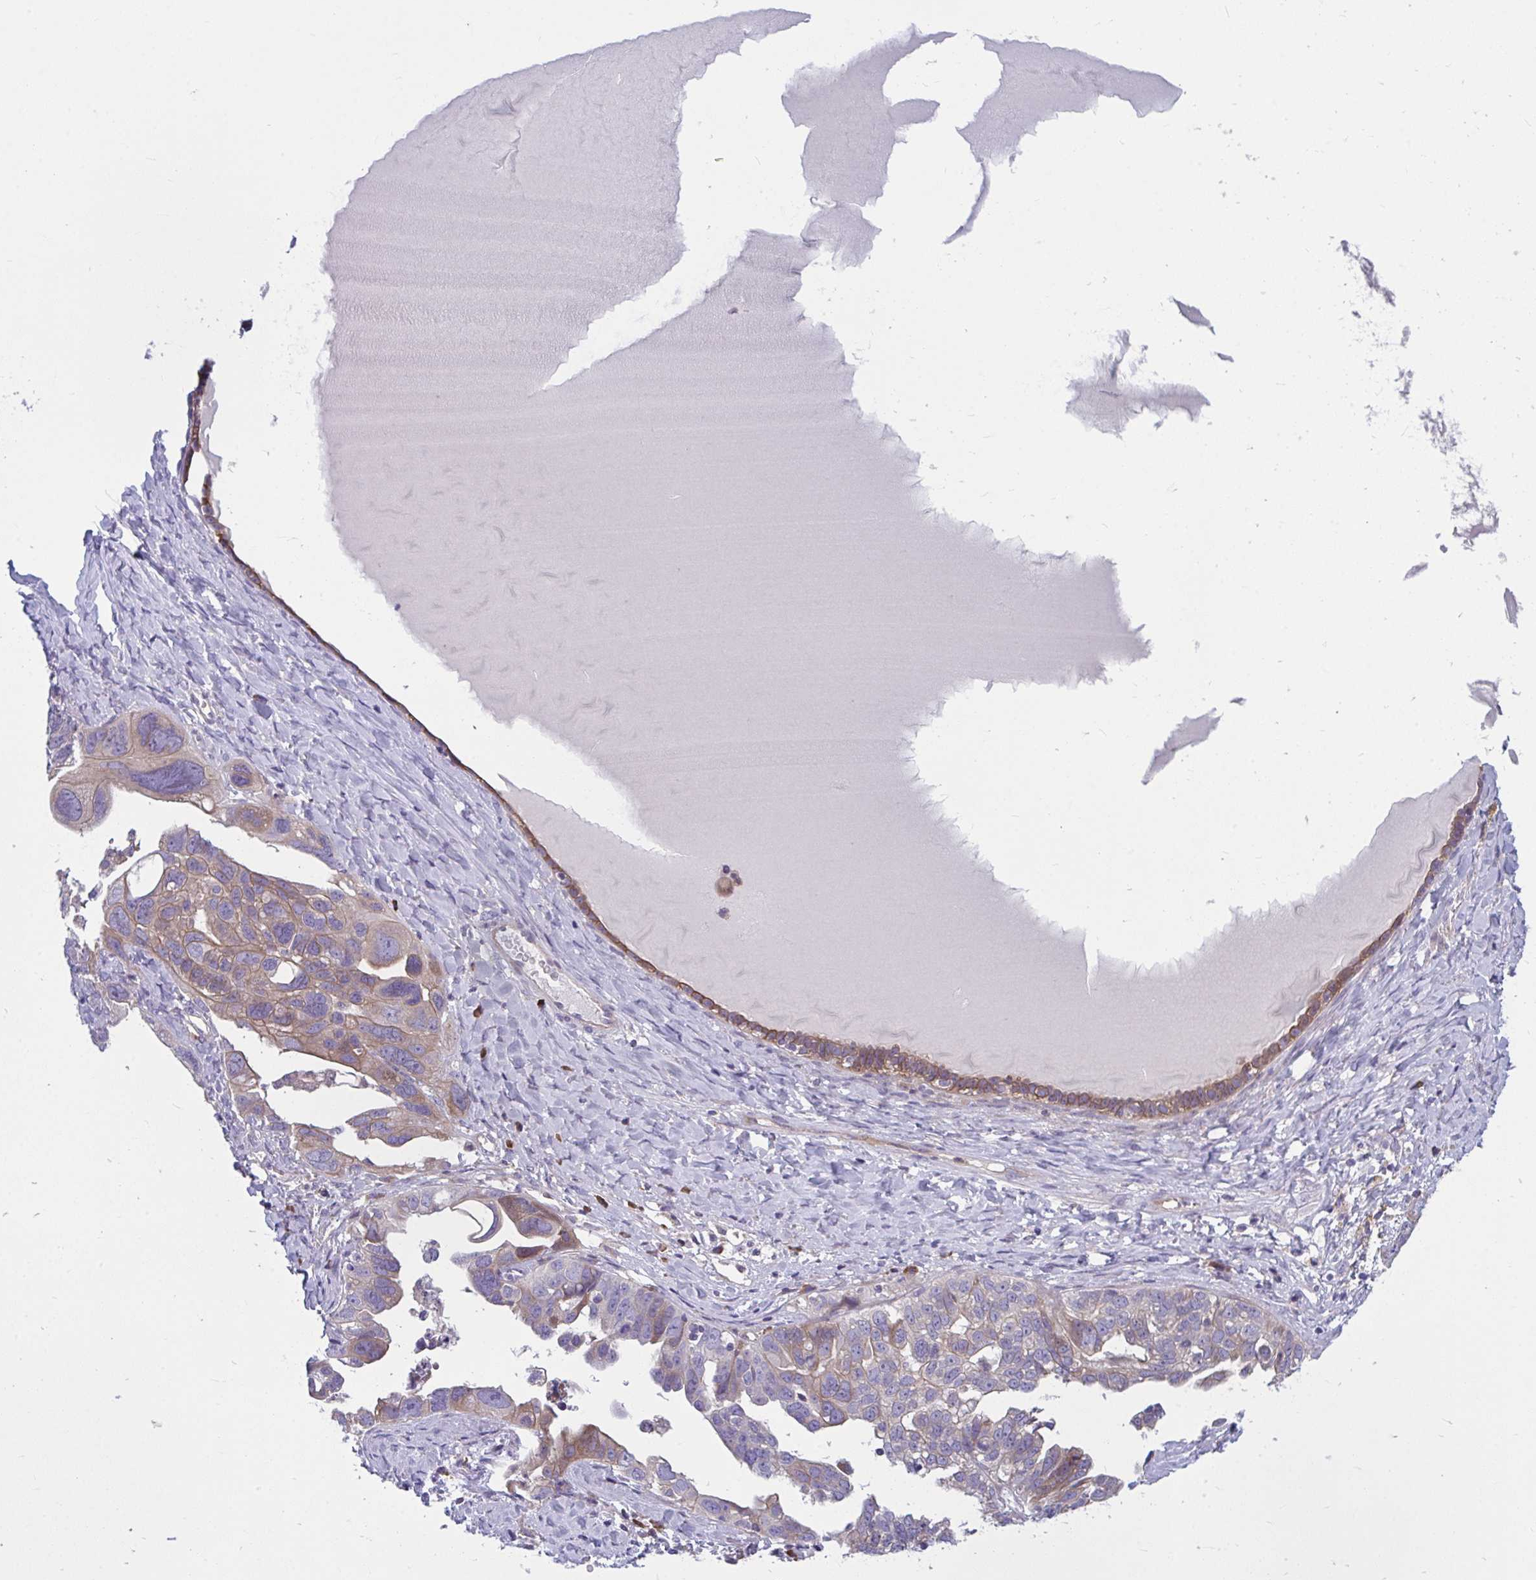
{"staining": {"intensity": "moderate", "quantity": "<25%", "location": "cytoplasmic/membranous"}, "tissue": "ovarian cancer", "cell_type": "Tumor cells", "image_type": "cancer", "snomed": [{"axis": "morphology", "description": "Cystadenocarcinoma, serous, NOS"}, {"axis": "topography", "description": "Ovary"}], "caption": "Tumor cells show low levels of moderate cytoplasmic/membranous expression in approximately <25% of cells in serous cystadenocarcinoma (ovarian). (Brightfield microscopy of DAB IHC at high magnification).", "gene": "WBP1", "patient": {"sex": "female", "age": 79}}